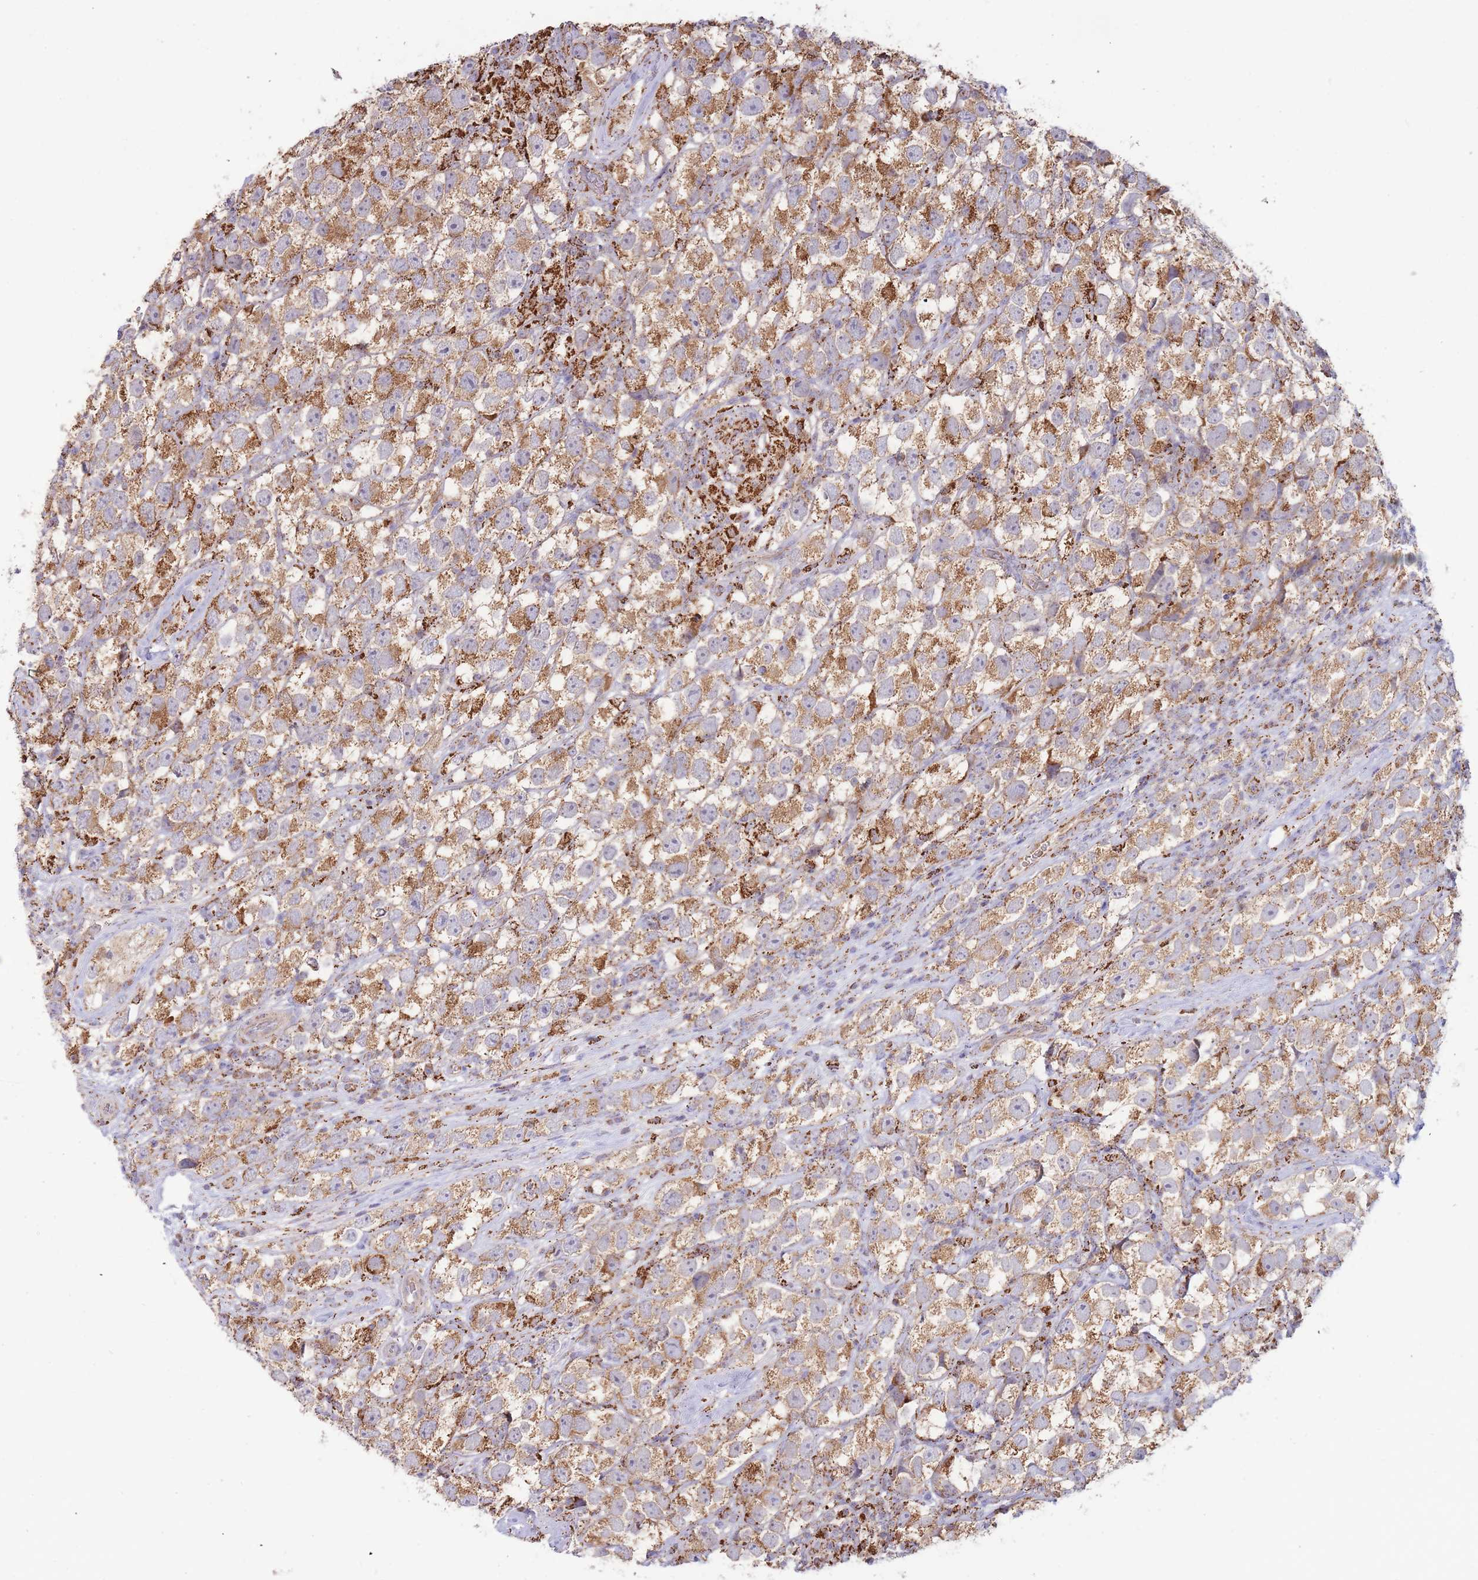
{"staining": {"intensity": "moderate", "quantity": ">75%", "location": "cytoplasmic/membranous"}, "tissue": "testis cancer", "cell_type": "Tumor cells", "image_type": "cancer", "snomed": [{"axis": "morphology", "description": "Seminoma, NOS"}, {"axis": "topography", "description": "Testis"}], "caption": "A histopathology image of testis cancer (seminoma) stained for a protein exhibits moderate cytoplasmic/membranous brown staining in tumor cells.", "gene": "MRPL17", "patient": {"sex": "male", "age": 26}}